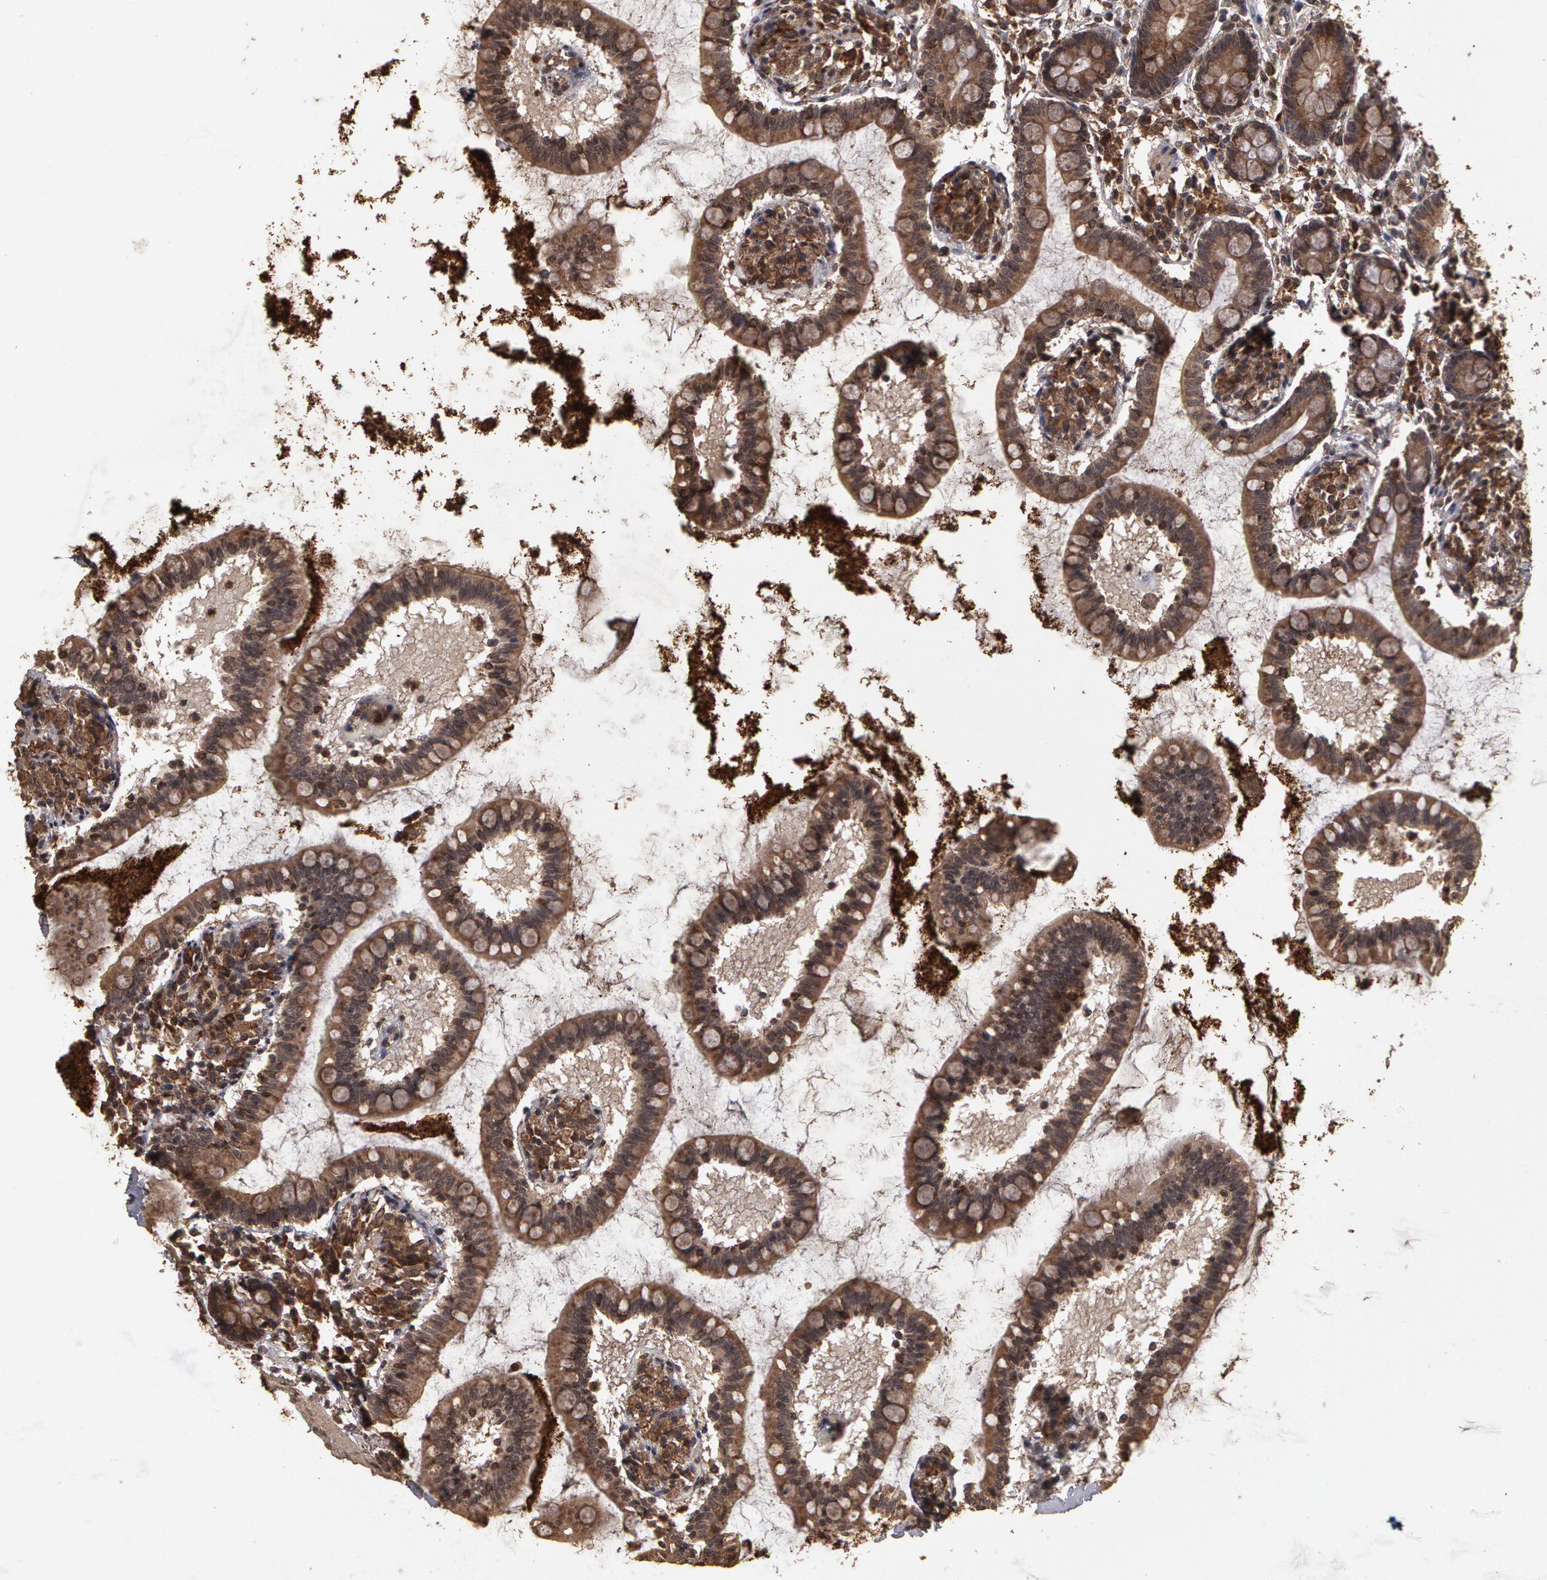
{"staining": {"intensity": "moderate", "quantity": ">75%", "location": "cytoplasmic/membranous"}, "tissue": "small intestine", "cell_type": "Glandular cells", "image_type": "normal", "snomed": [{"axis": "morphology", "description": "Normal tissue, NOS"}, {"axis": "topography", "description": "Small intestine"}], "caption": "This is an image of immunohistochemistry staining of benign small intestine, which shows moderate expression in the cytoplasmic/membranous of glandular cells.", "gene": "CALR", "patient": {"sex": "female", "age": 61}}